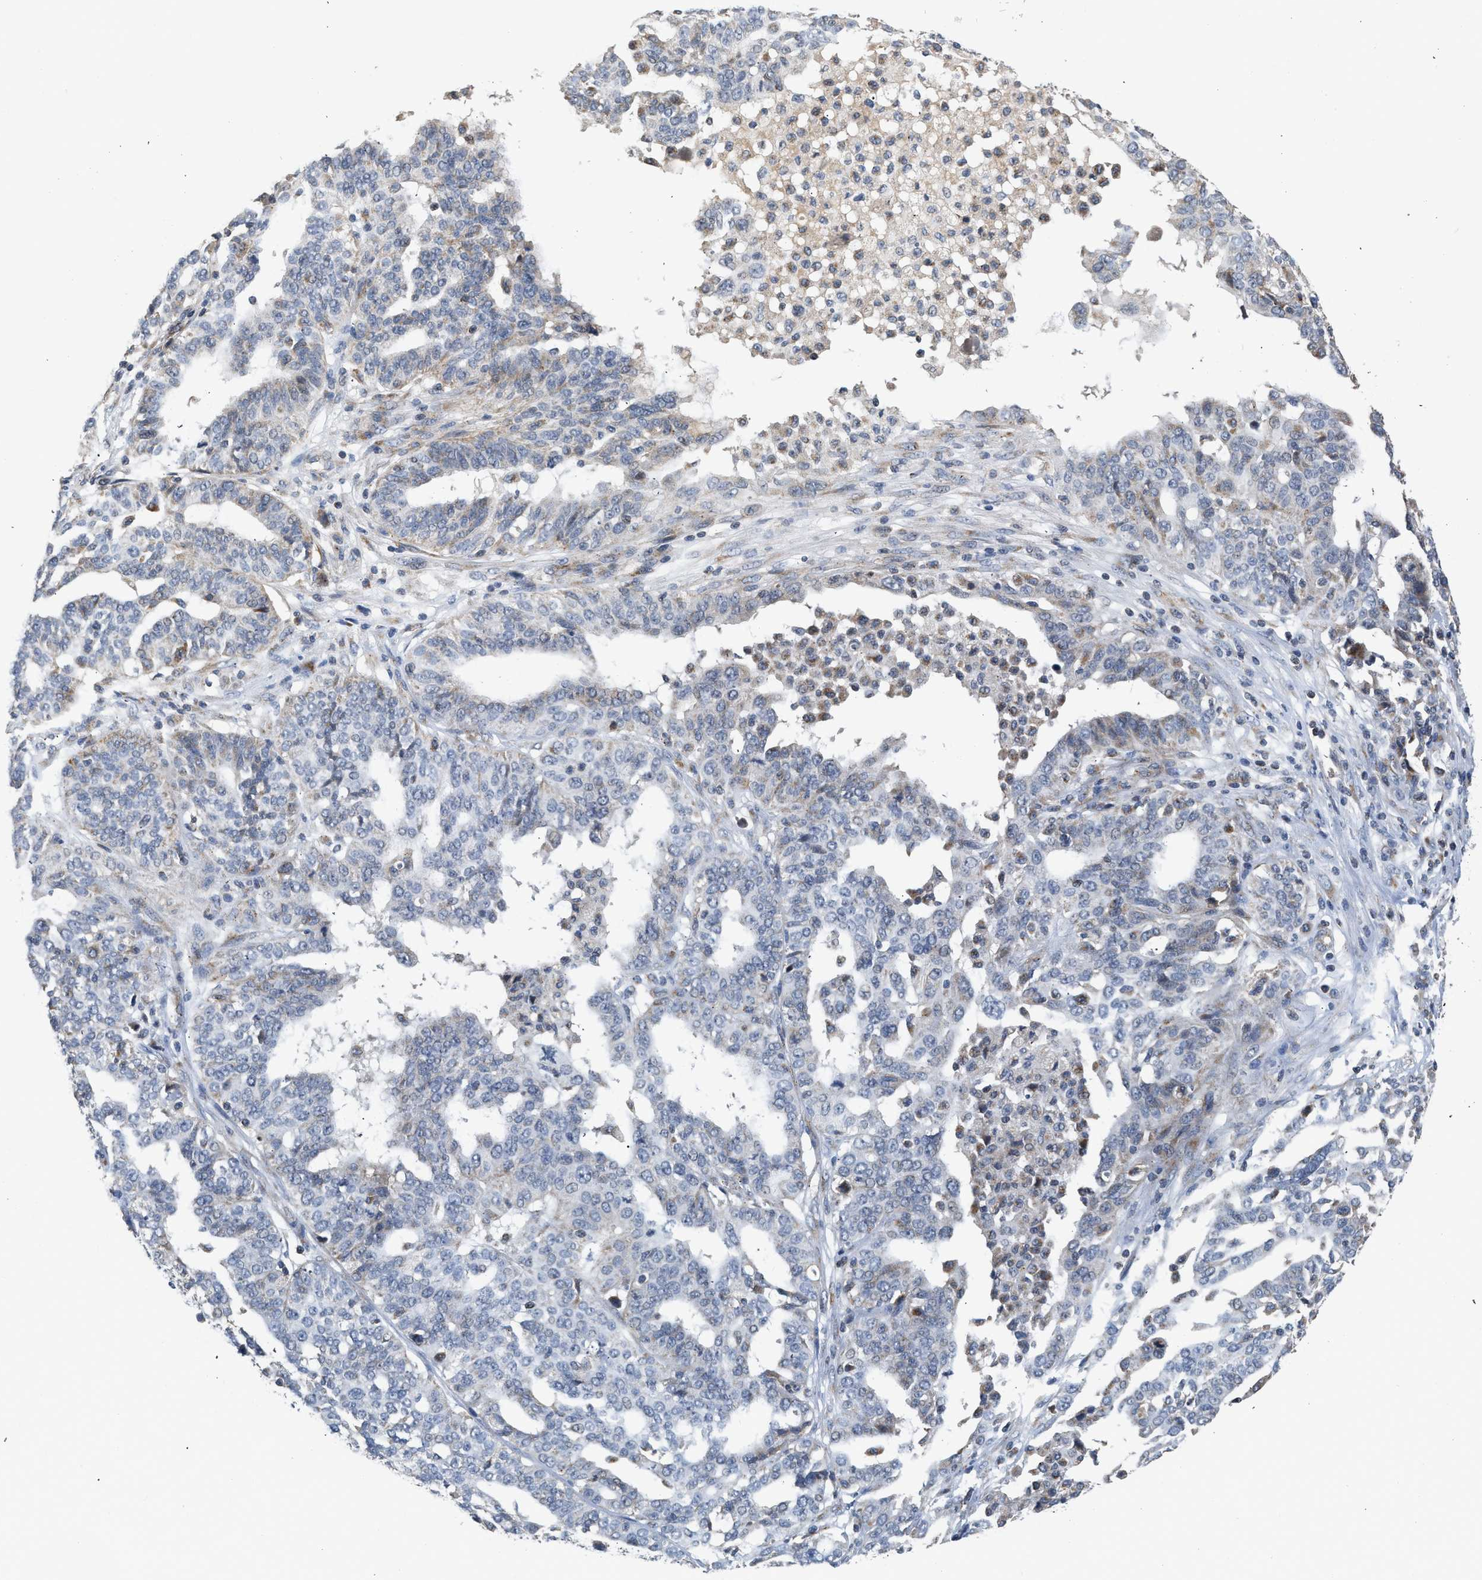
{"staining": {"intensity": "negative", "quantity": "none", "location": "none"}, "tissue": "ovarian cancer", "cell_type": "Tumor cells", "image_type": "cancer", "snomed": [{"axis": "morphology", "description": "Cystadenocarcinoma, serous, NOS"}, {"axis": "topography", "description": "Ovary"}], "caption": "There is no significant expression in tumor cells of ovarian cancer (serous cystadenocarcinoma).", "gene": "PIM1", "patient": {"sex": "female", "age": 59}}